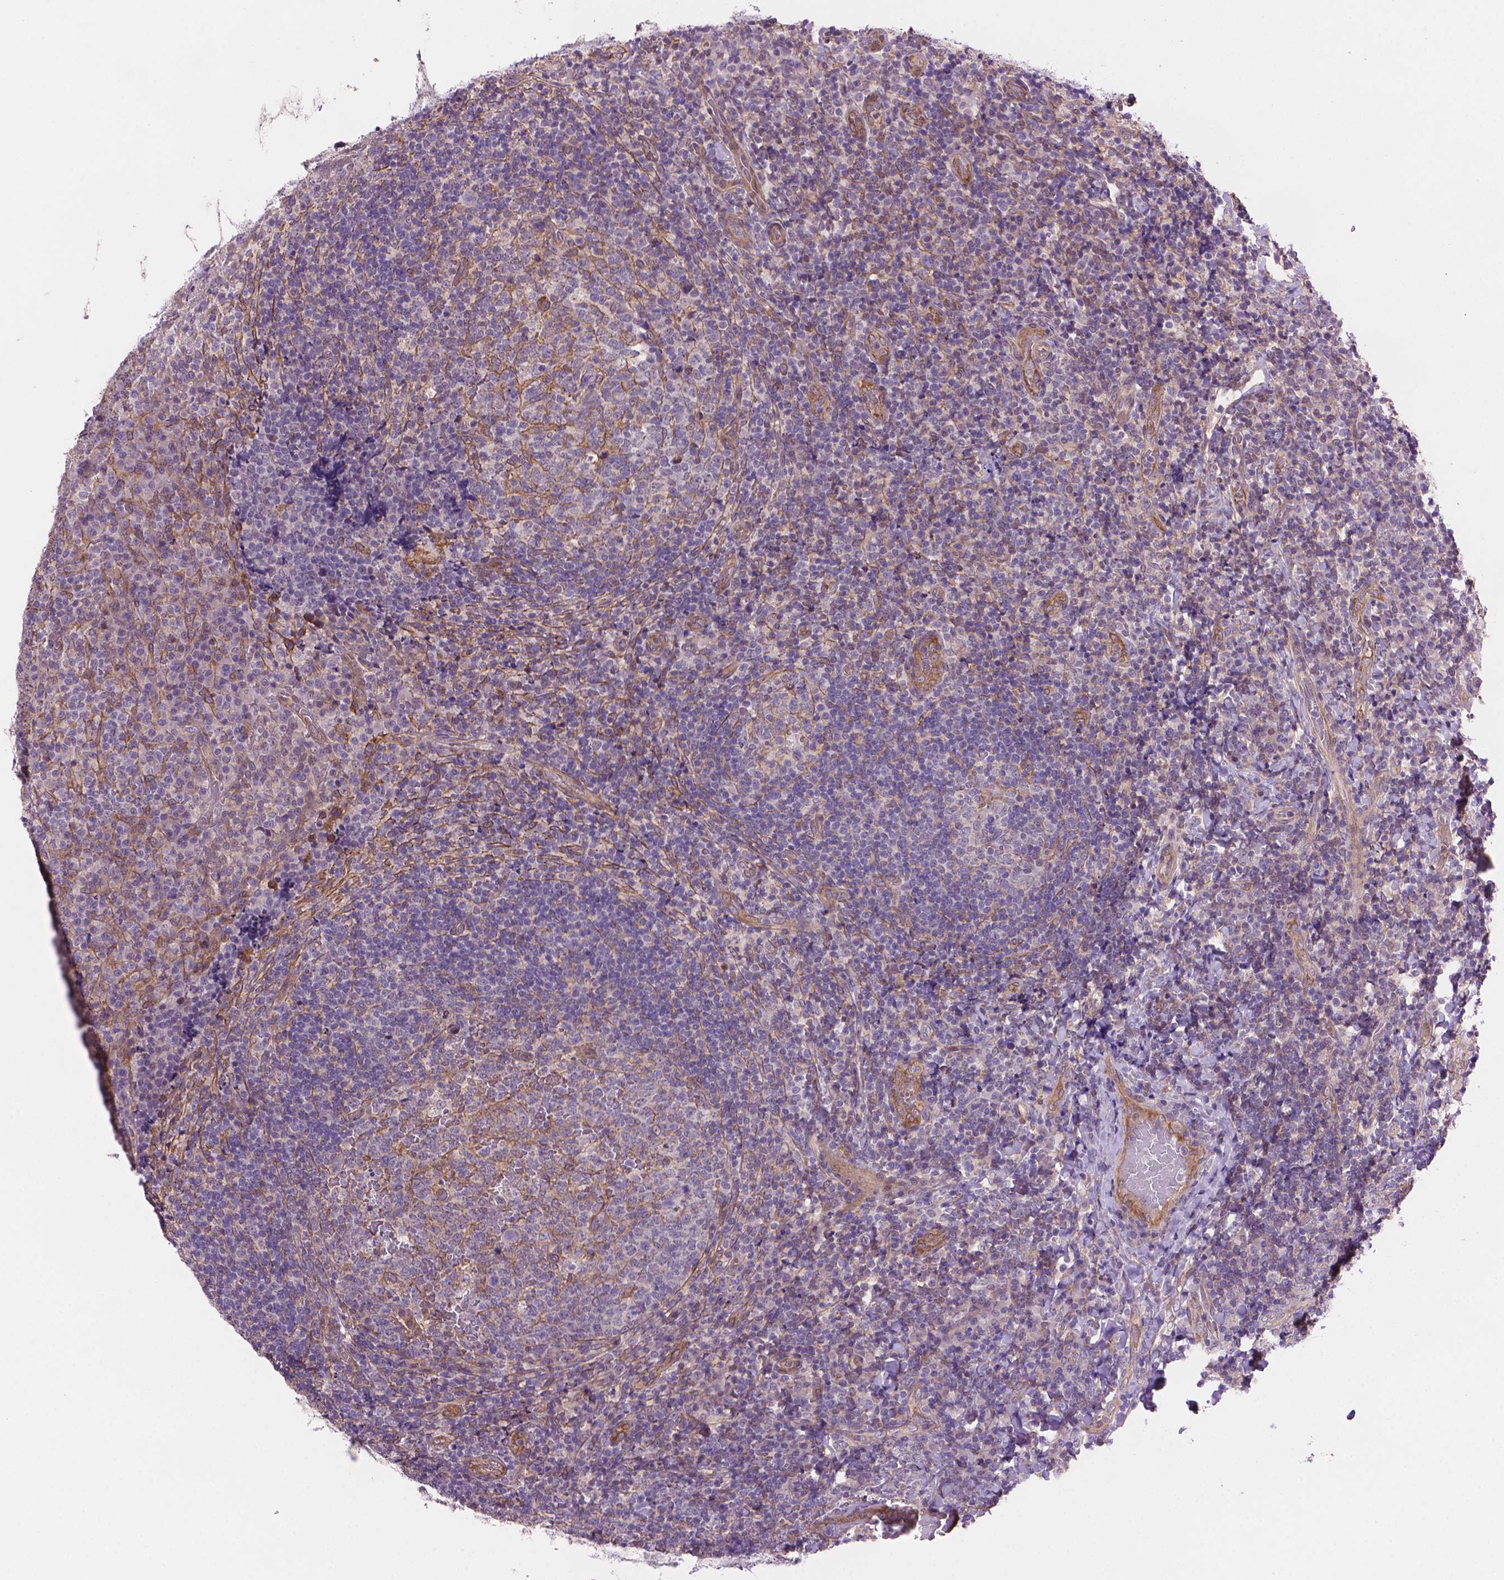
{"staining": {"intensity": "negative", "quantity": "none", "location": "none"}, "tissue": "tonsil", "cell_type": "Germinal center cells", "image_type": "normal", "snomed": [{"axis": "morphology", "description": "Normal tissue, NOS"}, {"axis": "topography", "description": "Tonsil"}], "caption": "Tonsil stained for a protein using IHC reveals no staining germinal center cells.", "gene": "AMMECR1L", "patient": {"sex": "male", "age": 17}}